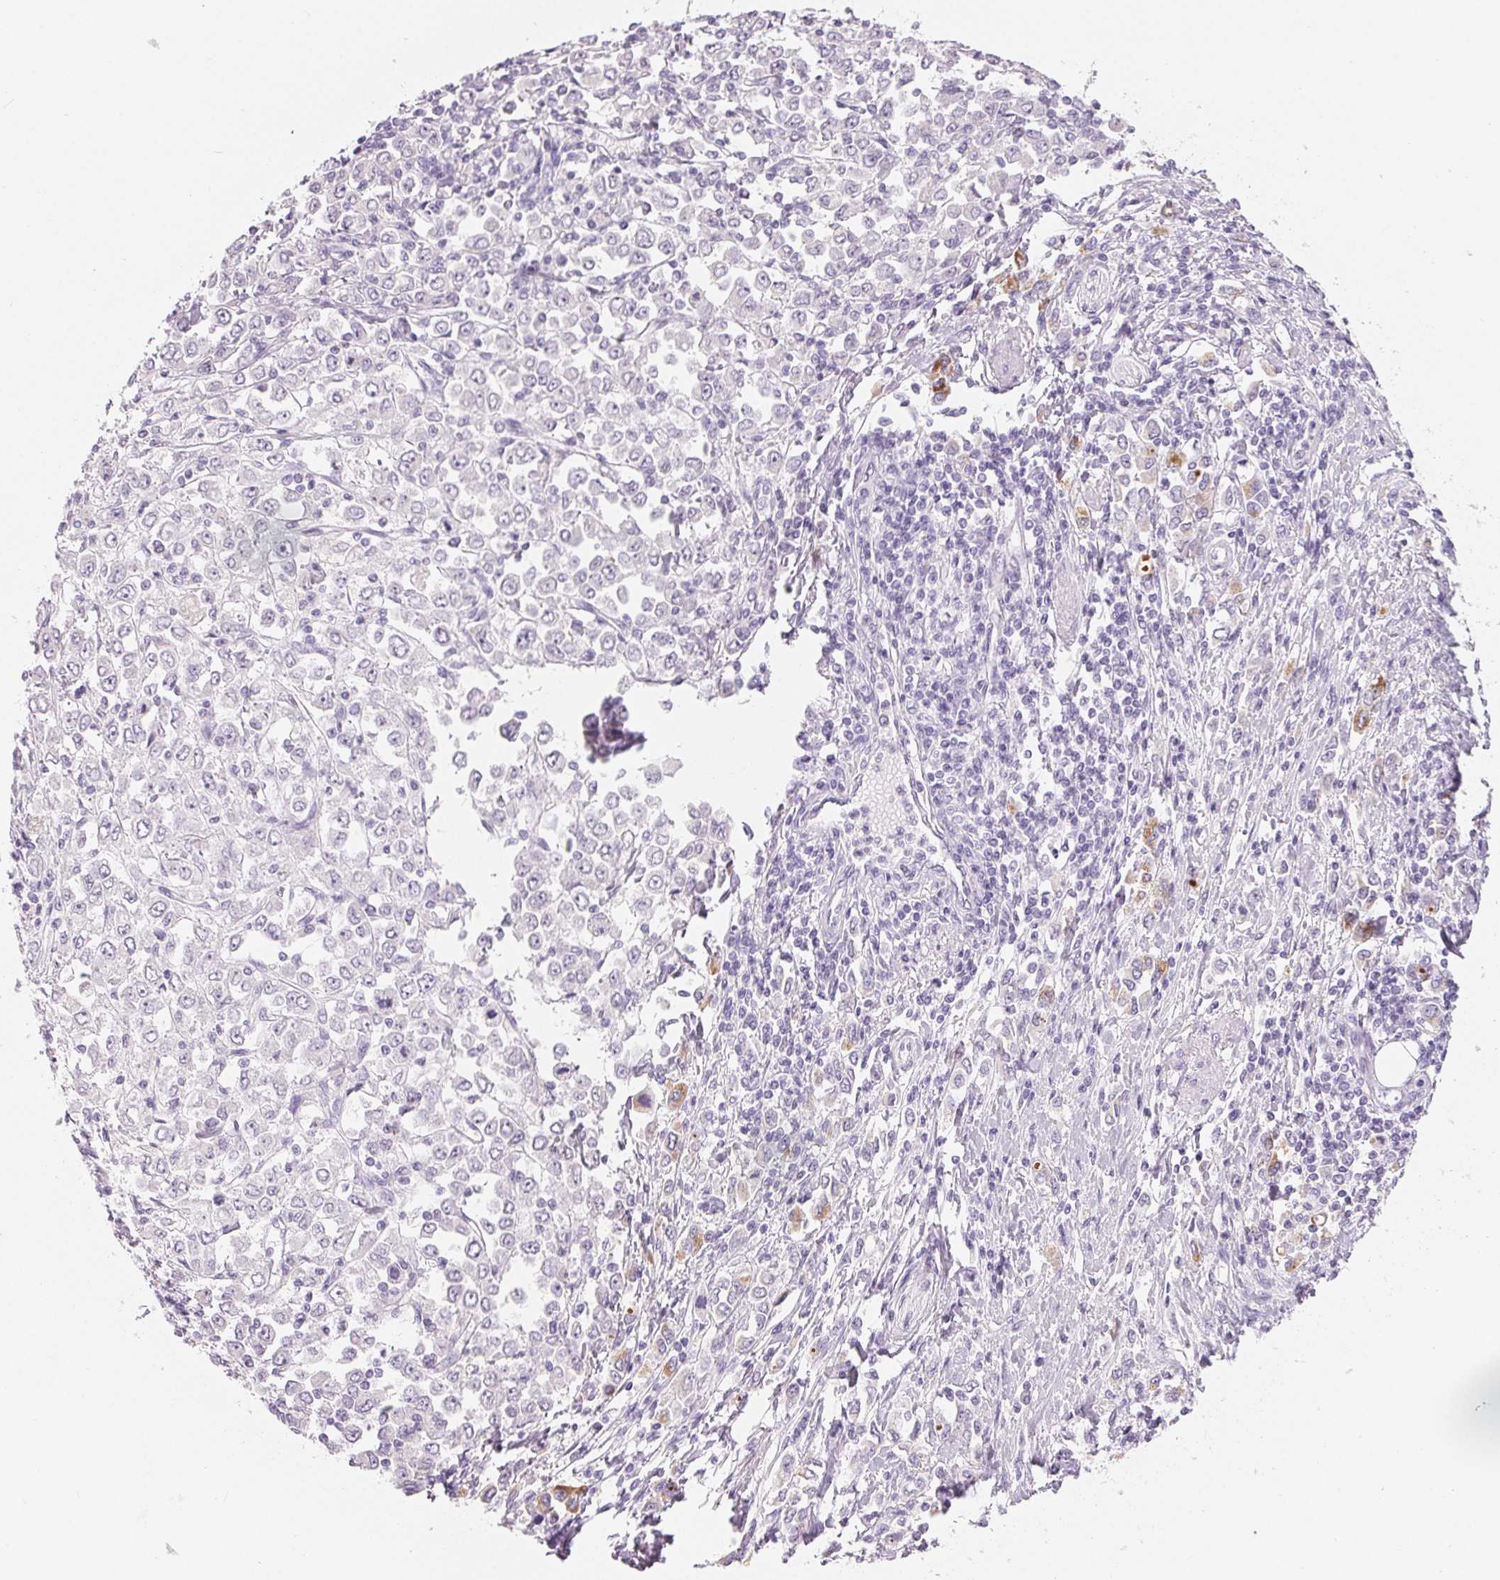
{"staining": {"intensity": "negative", "quantity": "none", "location": "none"}, "tissue": "stomach cancer", "cell_type": "Tumor cells", "image_type": "cancer", "snomed": [{"axis": "morphology", "description": "Adenocarcinoma, NOS"}, {"axis": "topography", "description": "Stomach, upper"}], "caption": "The image exhibits no staining of tumor cells in stomach cancer (adenocarcinoma).", "gene": "SPACA5B", "patient": {"sex": "male", "age": 70}}